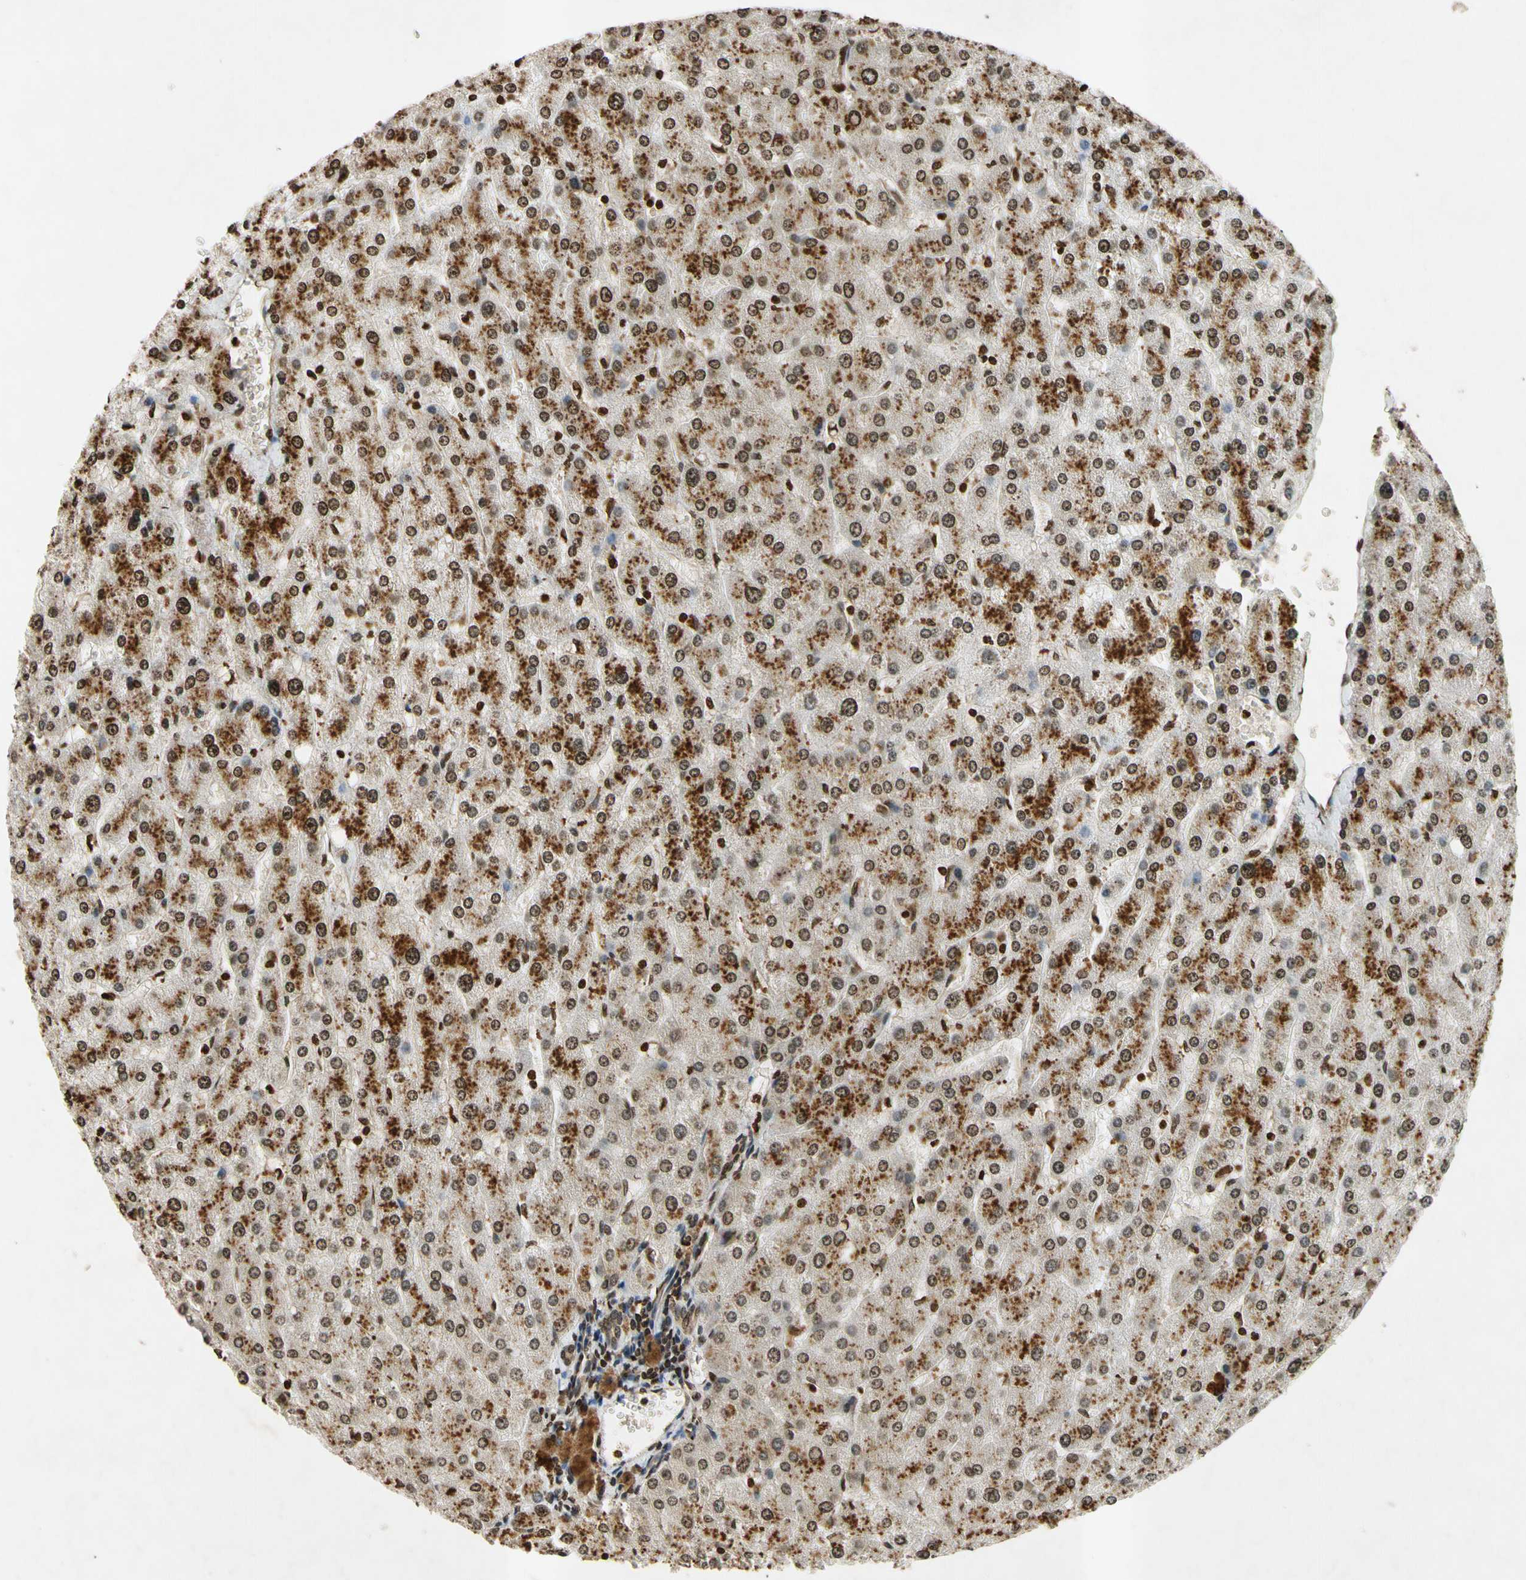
{"staining": {"intensity": "weak", "quantity": "25%-75%", "location": "cytoplasmic/membranous"}, "tissue": "liver", "cell_type": "Cholangiocytes", "image_type": "normal", "snomed": [{"axis": "morphology", "description": "Normal tissue, NOS"}, {"axis": "topography", "description": "Liver"}], "caption": "The immunohistochemical stain labels weak cytoplasmic/membranous positivity in cholangiocytes of unremarkable liver. (IHC, brightfield microscopy, high magnification).", "gene": "HOXB3", "patient": {"sex": "male", "age": 55}}